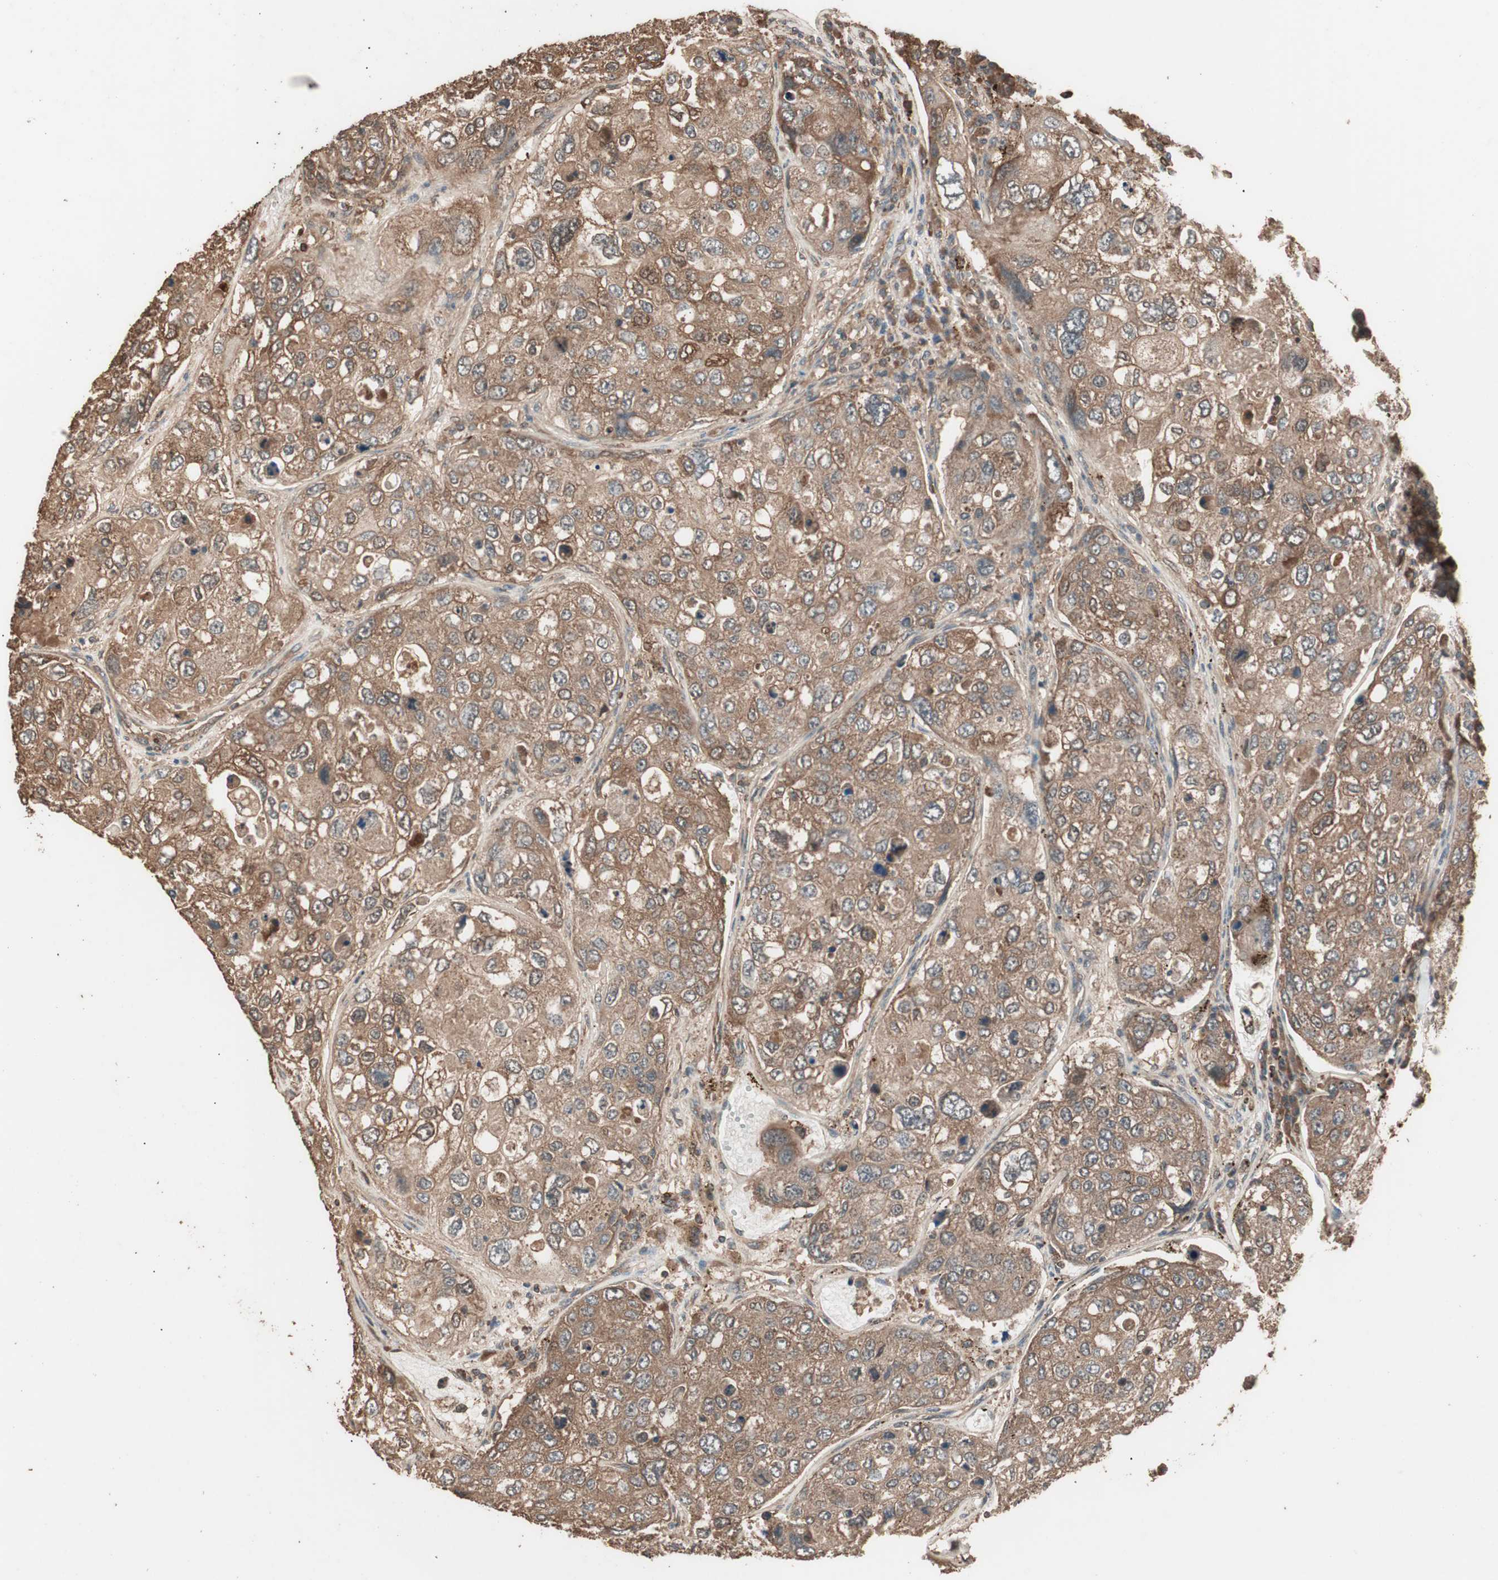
{"staining": {"intensity": "moderate", "quantity": ">75%", "location": "cytoplasmic/membranous"}, "tissue": "urothelial cancer", "cell_type": "Tumor cells", "image_type": "cancer", "snomed": [{"axis": "morphology", "description": "Urothelial carcinoma, High grade"}, {"axis": "topography", "description": "Lymph node"}, {"axis": "topography", "description": "Urinary bladder"}], "caption": "There is medium levels of moderate cytoplasmic/membranous expression in tumor cells of urothelial cancer, as demonstrated by immunohistochemical staining (brown color).", "gene": "CCN4", "patient": {"sex": "male", "age": 51}}